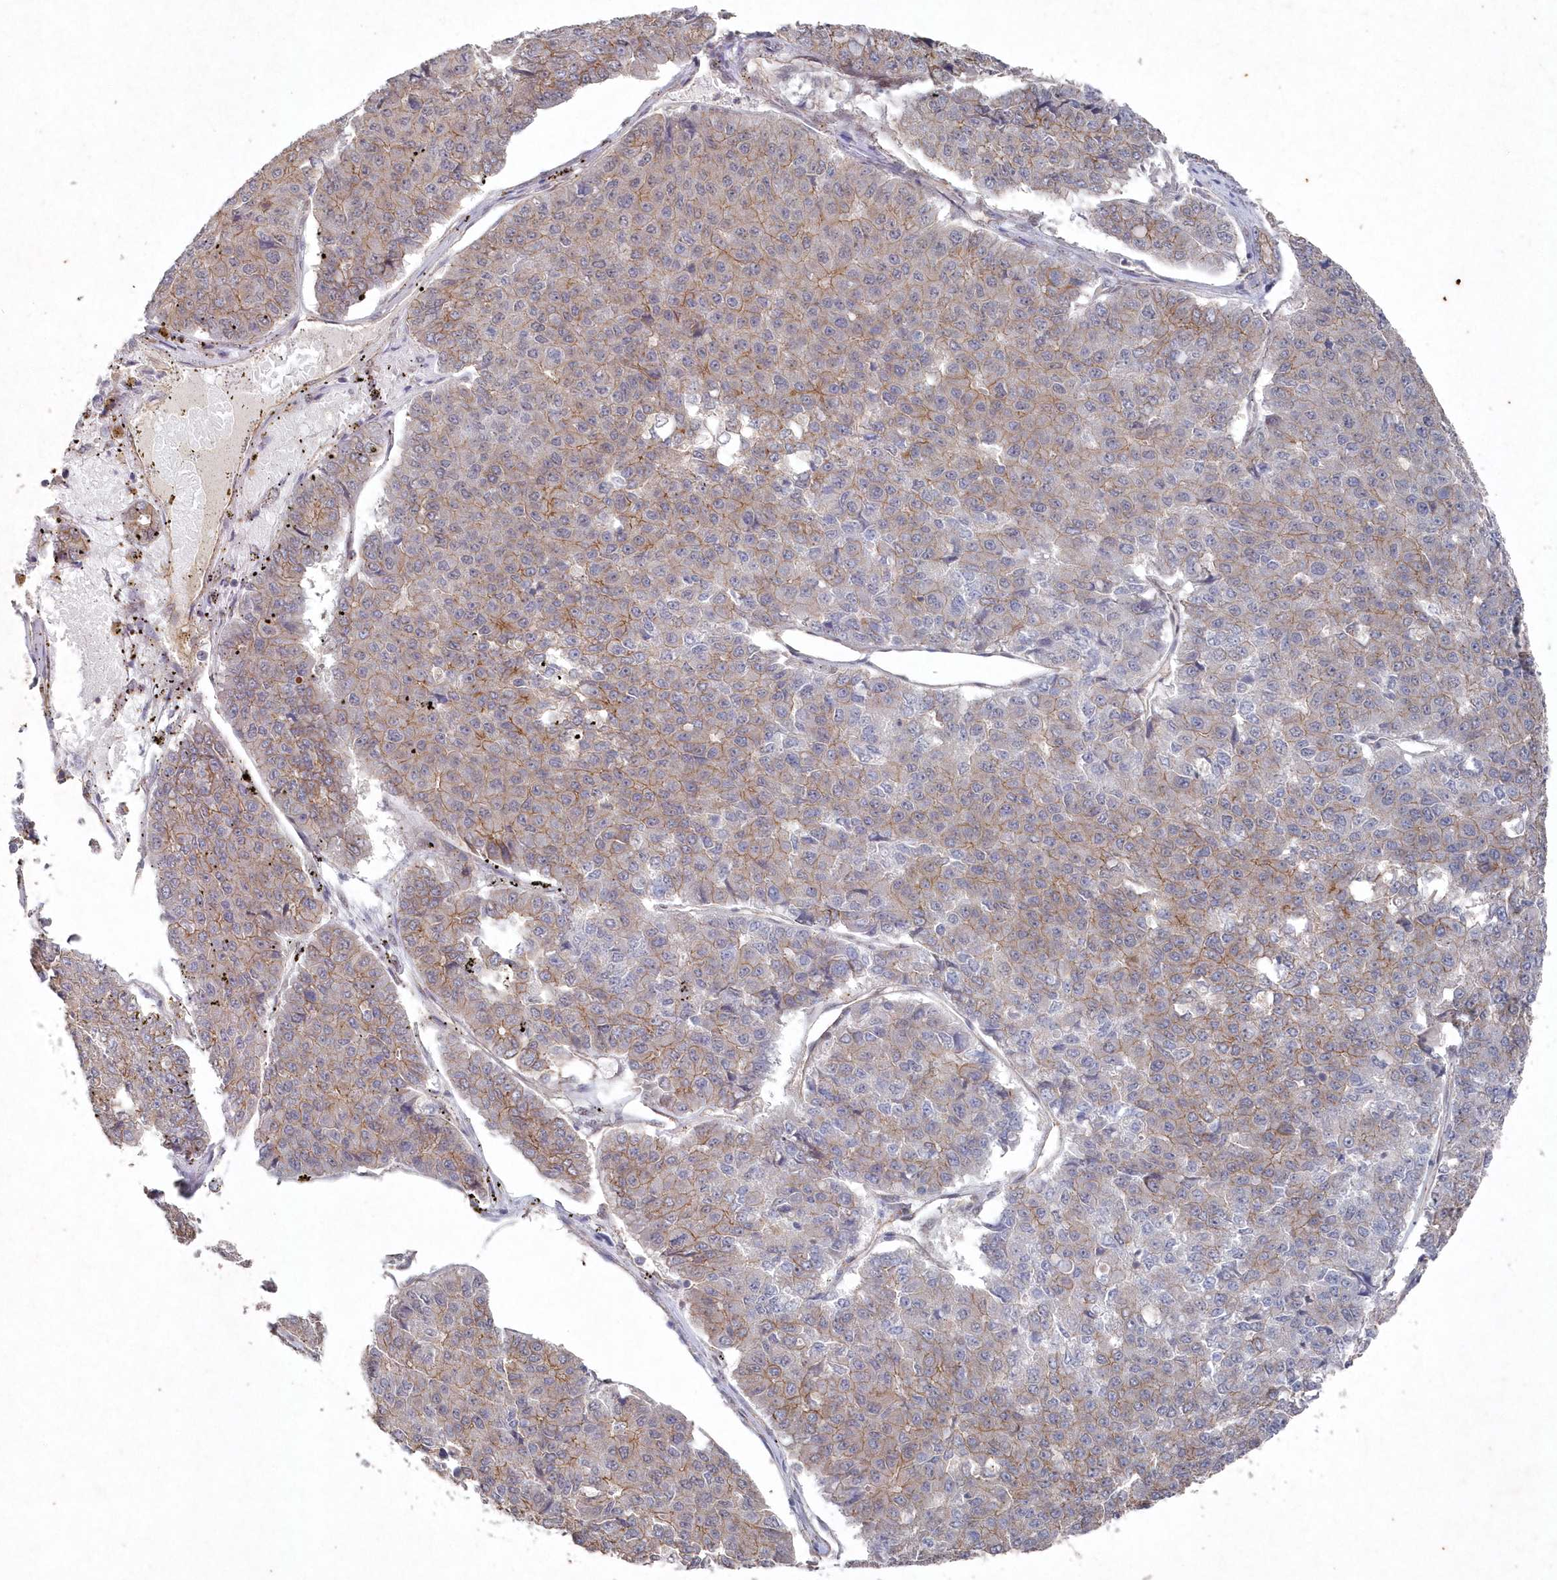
{"staining": {"intensity": "weak", "quantity": "<25%", "location": "cytoplasmic/membranous"}, "tissue": "pancreatic cancer", "cell_type": "Tumor cells", "image_type": "cancer", "snomed": [{"axis": "morphology", "description": "Adenocarcinoma, NOS"}, {"axis": "topography", "description": "Pancreas"}], "caption": "Immunohistochemistry (IHC) histopathology image of pancreatic cancer stained for a protein (brown), which reveals no expression in tumor cells.", "gene": "VSIG2", "patient": {"sex": "male", "age": 50}}